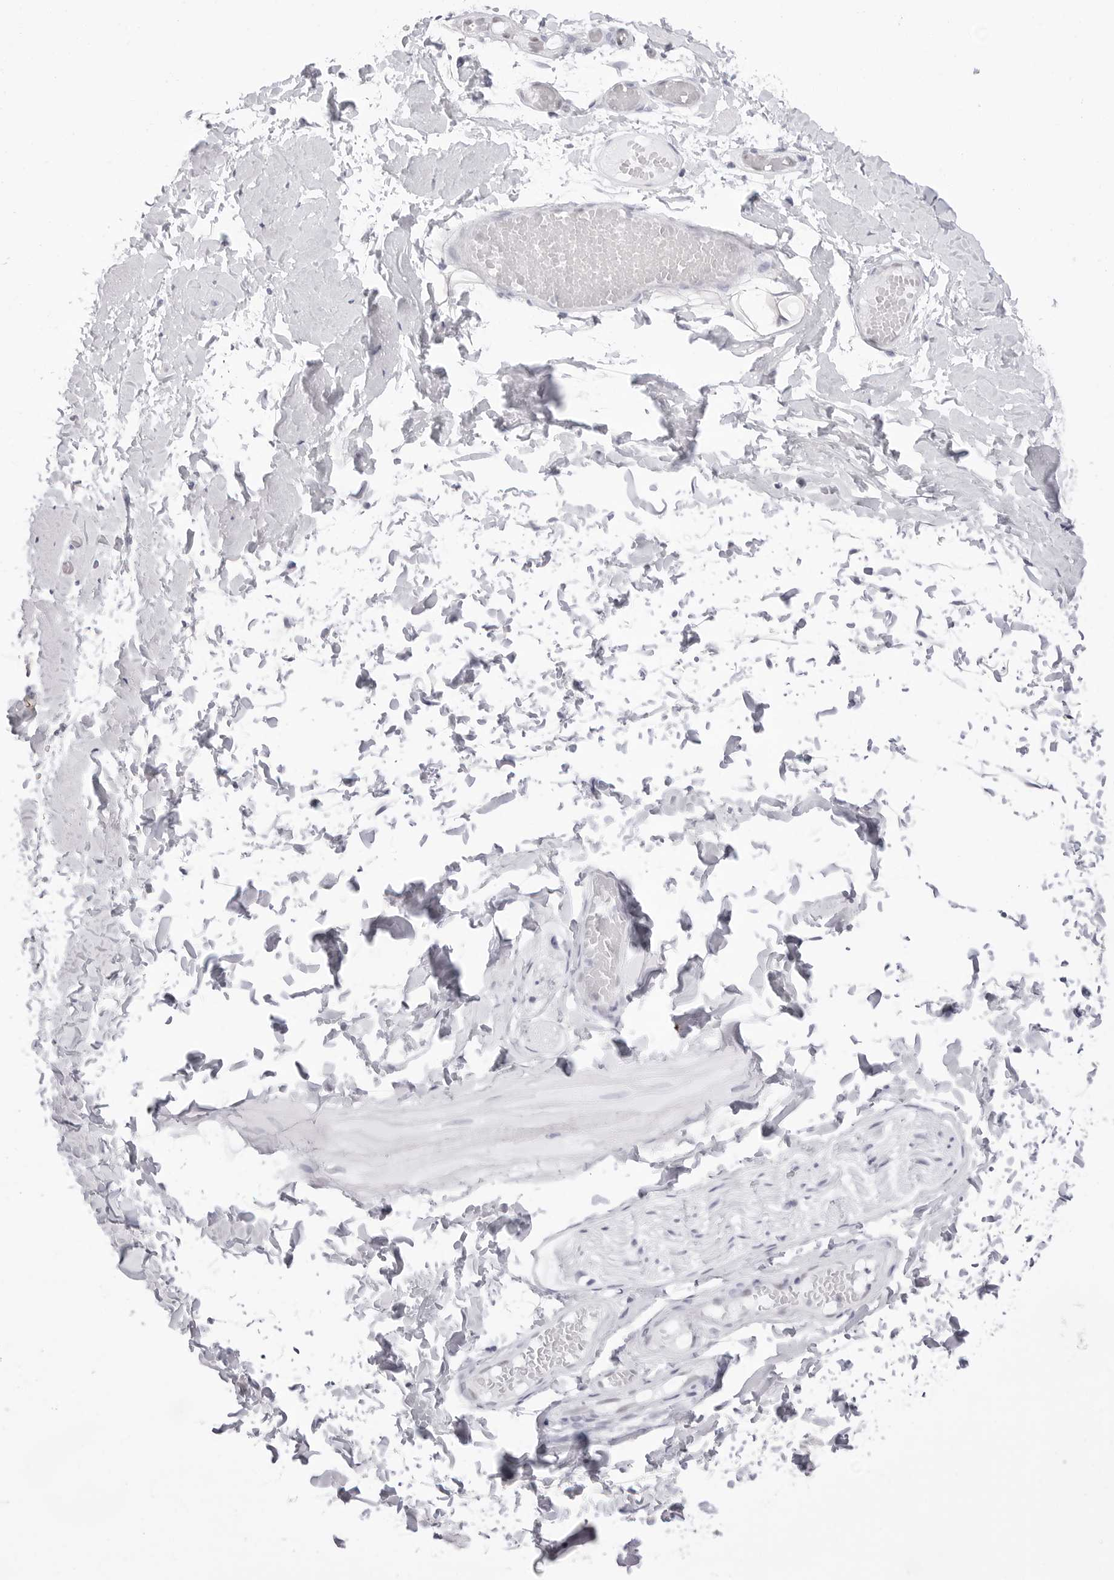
{"staining": {"intensity": "negative", "quantity": "none", "location": "none"}, "tissue": "adipose tissue", "cell_type": "Adipocytes", "image_type": "normal", "snomed": [{"axis": "morphology", "description": "Normal tissue, NOS"}, {"axis": "topography", "description": "Adipose tissue"}, {"axis": "topography", "description": "Vascular tissue"}, {"axis": "topography", "description": "Peripheral nerve tissue"}], "caption": "IHC photomicrograph of unremarkable adipose tissue: human adipose tissue stained with DAB (3,3'-diaminobenzidine) reveals no significant protein staining in adipocytes. (DAB (3,3'-diaminobenzidine) IHC, high magnification).", "gene": "NASP", "patient": {"sex": "male", "age": 25}}